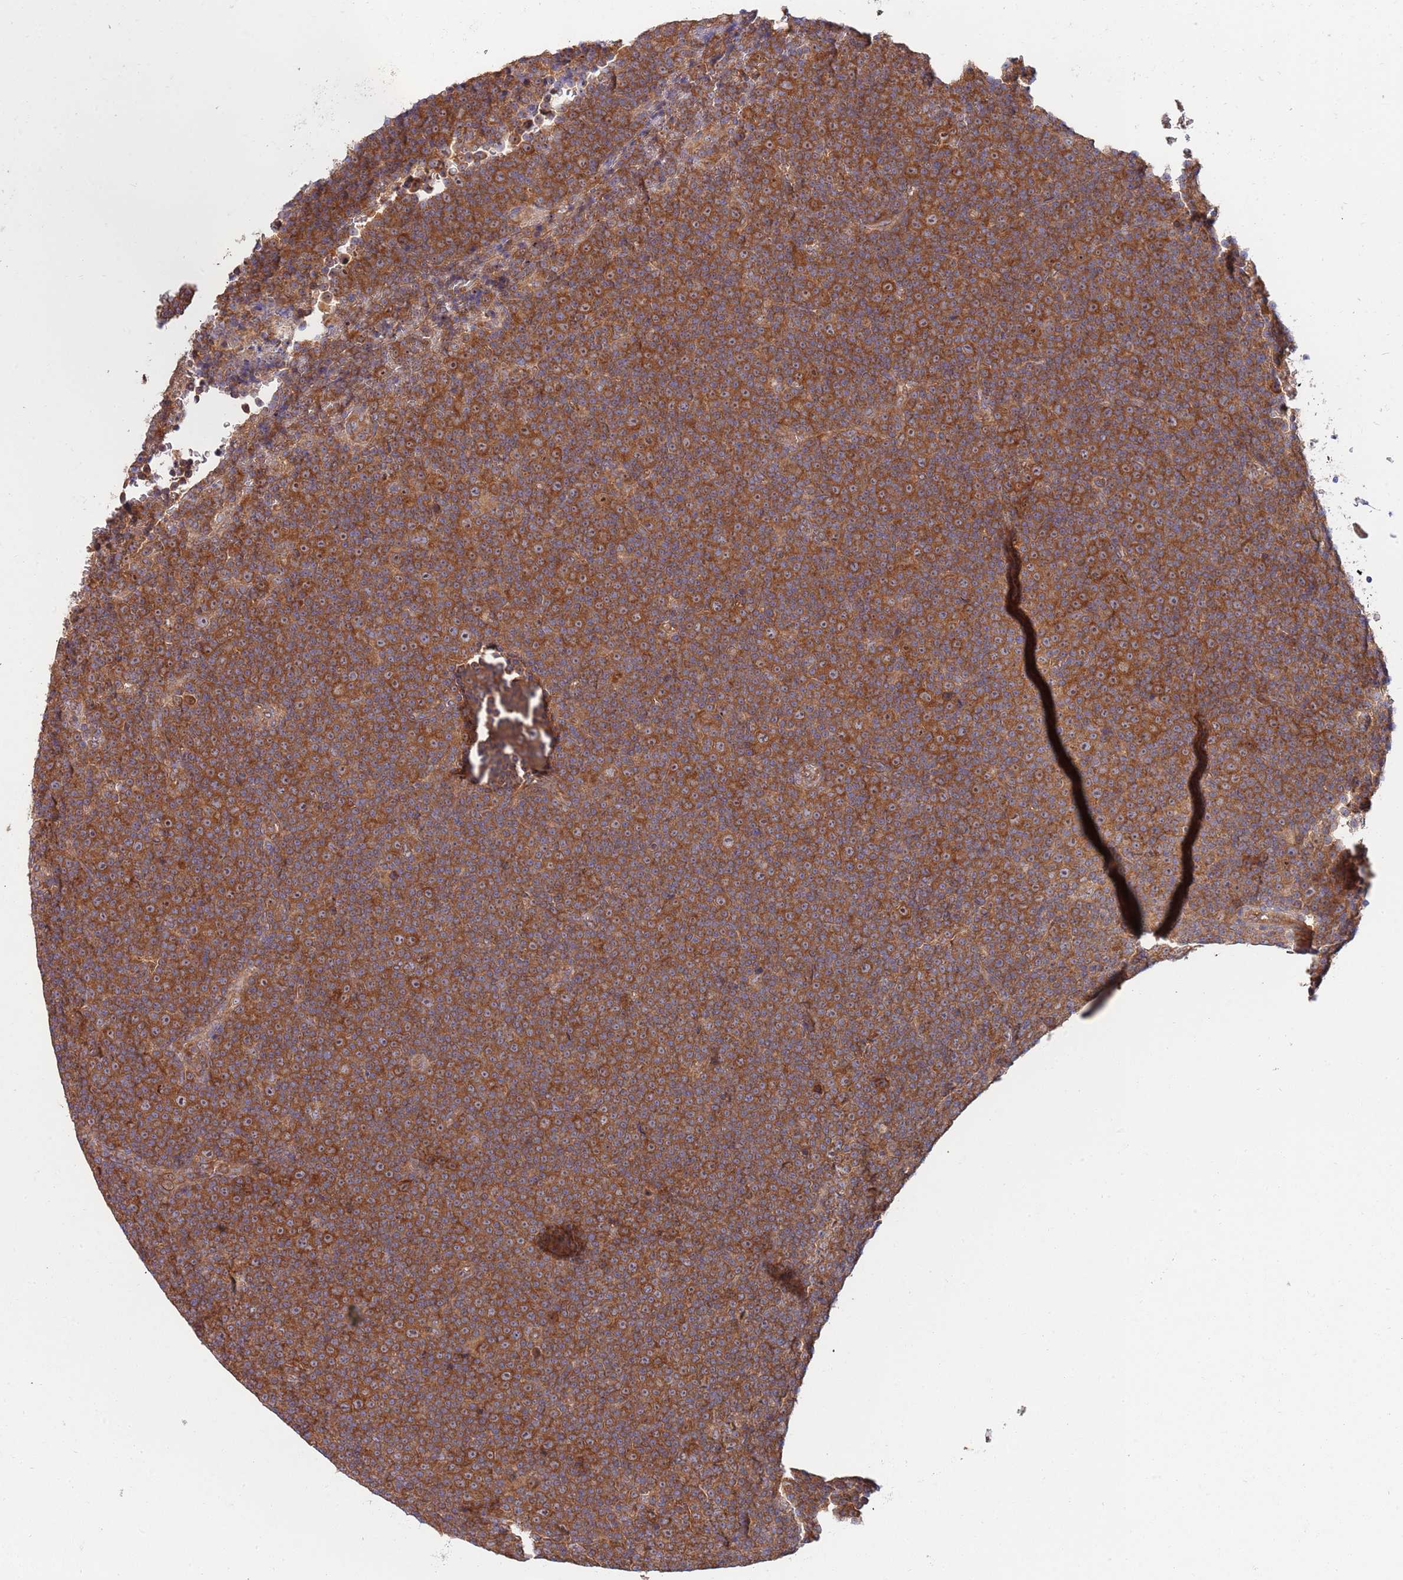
{"staining": {"intensity": "moderate", "quantity": ">75%", "location": "cytoplasmic/membranous,nuclear"}, "tissue": "lymphoma", "cell_type": "Tumor cells", "image_type": "cancer", "snomed": [{"axis": "morphology", "description": "Malignant lymphoma, non-Hodgkin's type, Low grade"}, {"axis": "topography", "description": "Lymph node"}], "caption": "This is a histology image of IHC staining of malignant lymphoma, non-Hodgkin's type (low-grade), which shows moderate positivity in the cytoplasmic/membranous and nuclear of tumor cells.", "gene": "EIF3F", "patient": {"sex": "female", "age": 67}}